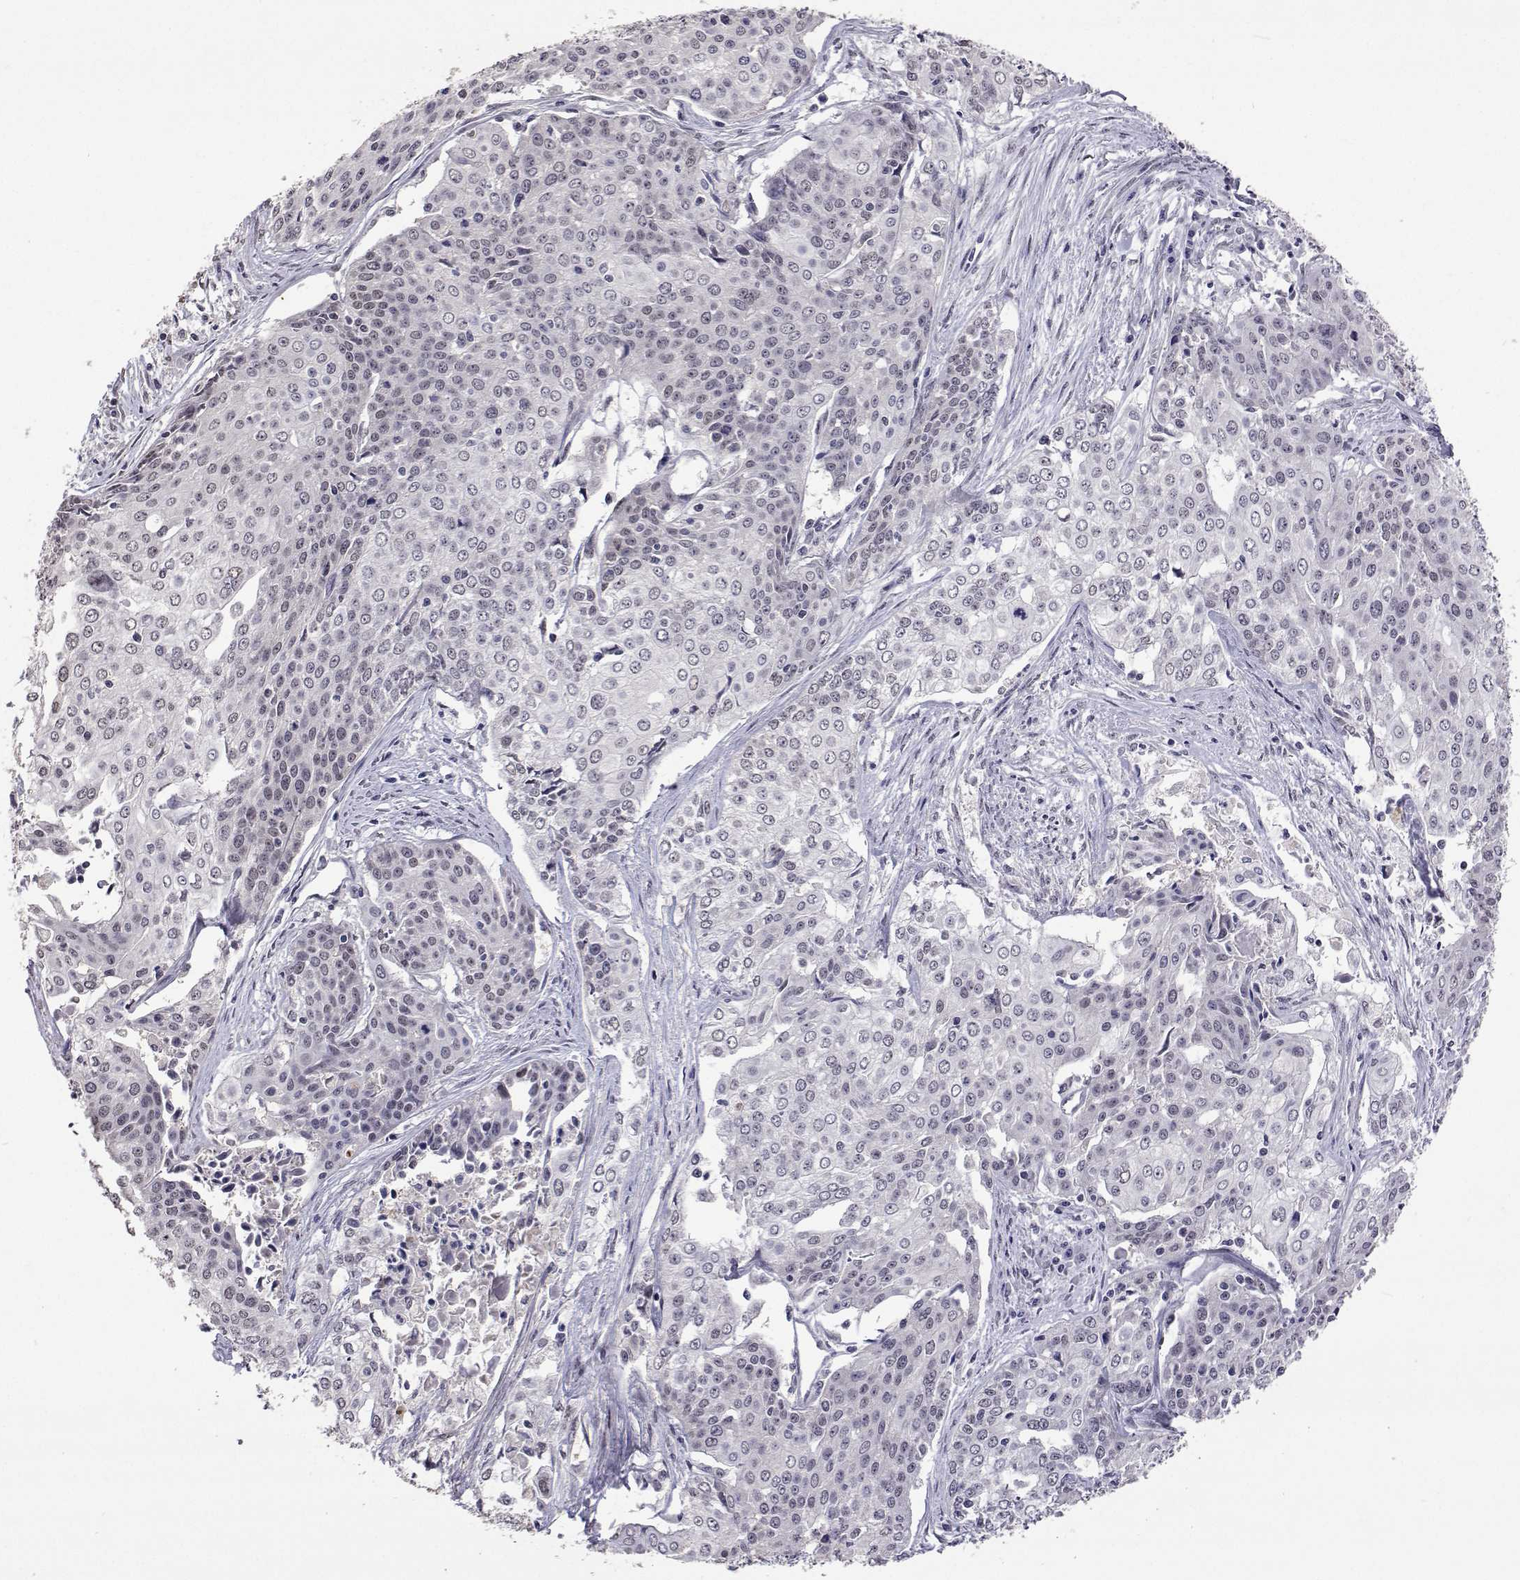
{"staining": {"intensity": "weak", "quantity": "<25%", "location": "nuclear"}, "tissue": "cervical cancer", "cell_type": "Tumor cells", "image_type": "cancer", "snomed": [{"axis": "morphology", "description": "Squamous cell carcinoma, NOS"}, {"axis": "topography", "description": "Cervix"}], "caption": "Immunohistochemical staining of cervical cancer (squamous cell carcinoma) shows no significant staining in tumor cells.", "gene": "HNRNPA0", "patient": {"sex": "female", "age": 39}}